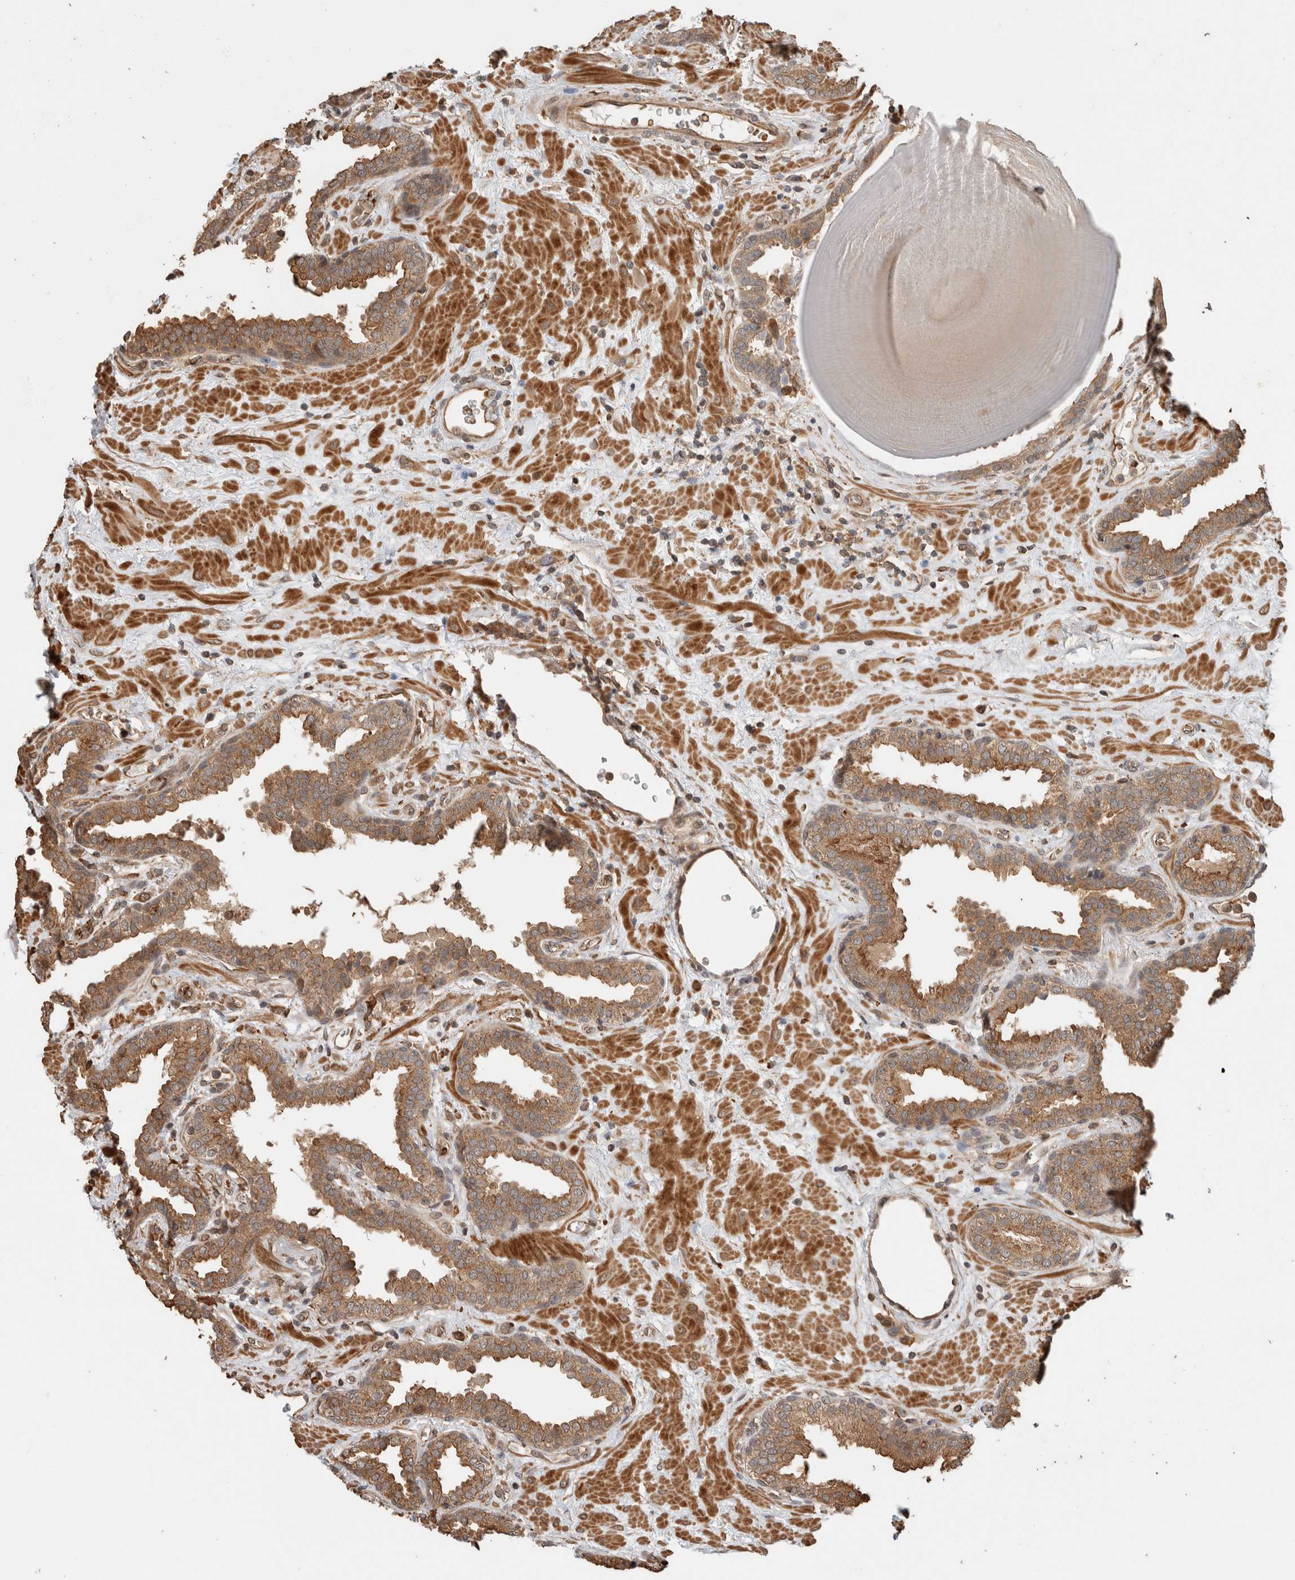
{"staining": {"intensity": "moderate", "quantity": ">75%", "location": "cytoplasmic/membranous"}, "tissue": "prostate", "cell_type": "Glandular cells", "image_type": "normal", "snomed": [{"axis": "morphology", "description": "Normal tissue, NOS"}, {"axis": "topography", "description": "Prostate"}], "caption": "Immunohistochemical staining of normal prostate exhibits moderate cytoplasmic/membranous protein staining in about >75% of glandular cells. The protein is stained brown, and the nuclei are stained in blue (DAB IHC with brightfield microscopy, high magnification).", "gene": "OTUD6B", "patient": {"sex": "male", "age": 51}}